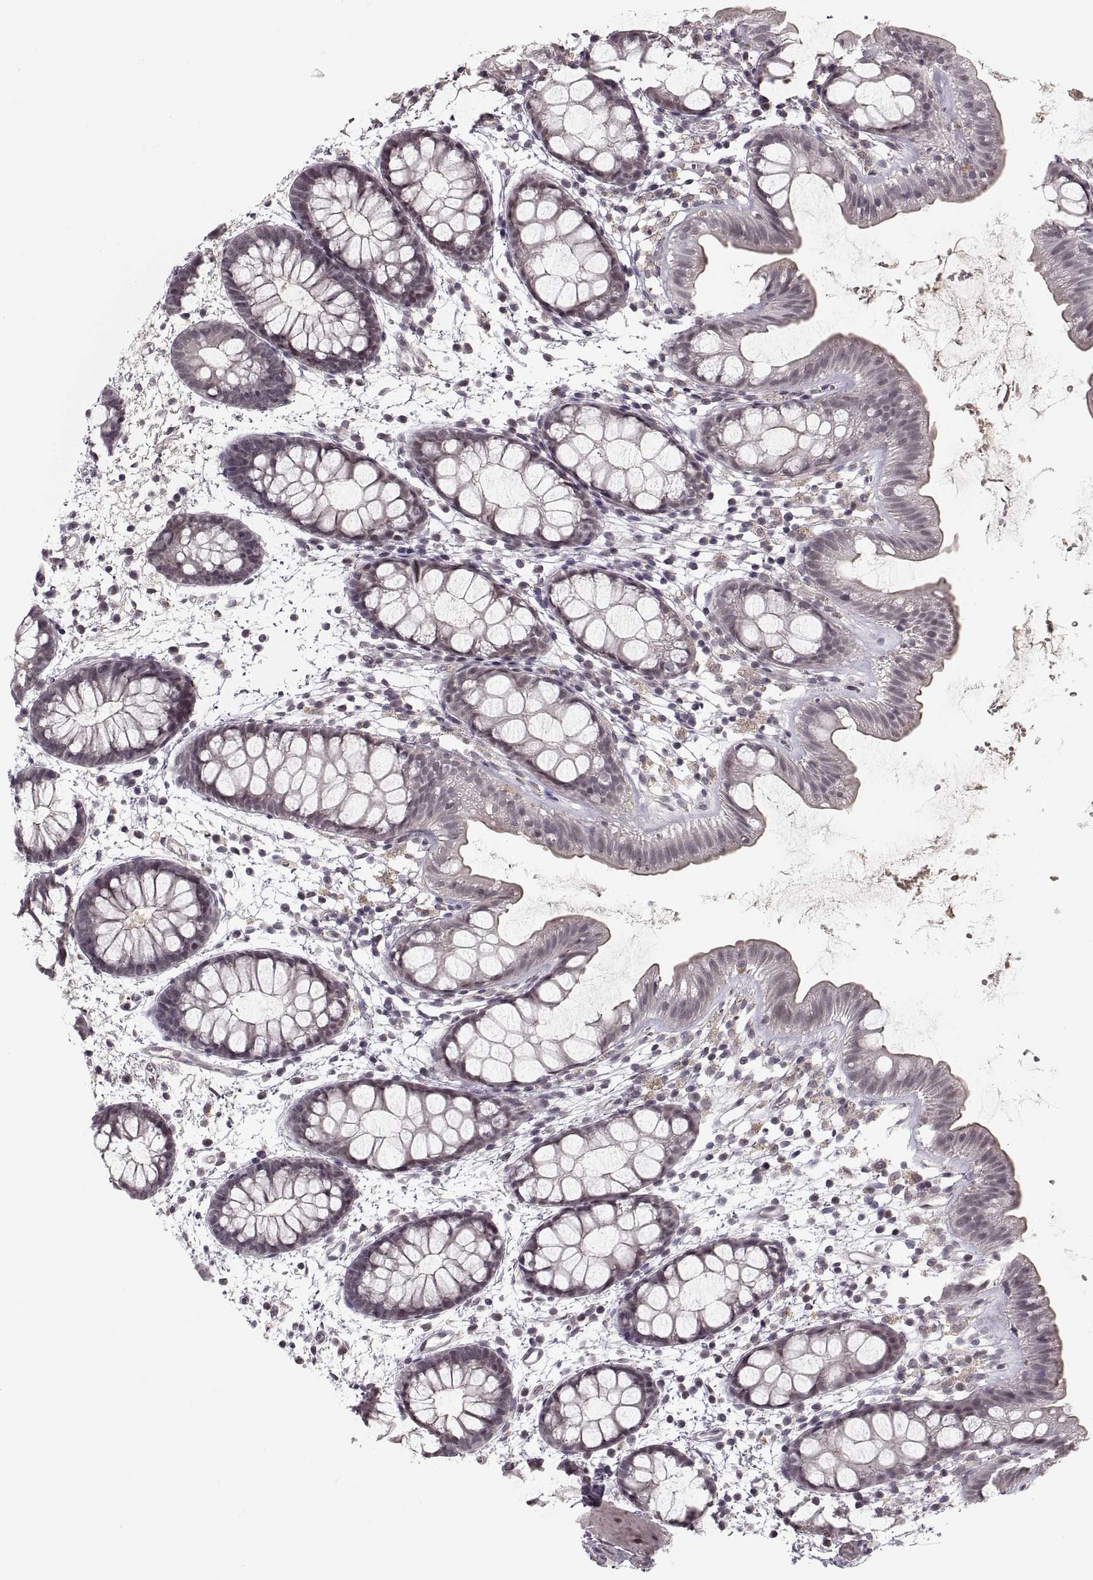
{"staining": {"intensity": "negative", "quantity": "none", "location": "none"}, "tissue": "rectum", "cell_type": "Glandular cells", "image_type": "normal", "snomed": [{"axis": "morphology", "description": "Normal tissue, NOS"}, {"axis": "topography", "description": "Rectum"}], "caption": "Immunohistochemistry of normal rectum displays no expression in glandular cells. (DAB immunohistochemistry (IHC) visualized using brightfield microscopy, high magnification).", "gene": "ASIC3", "patient": {"sex": "male", "age": 57}}